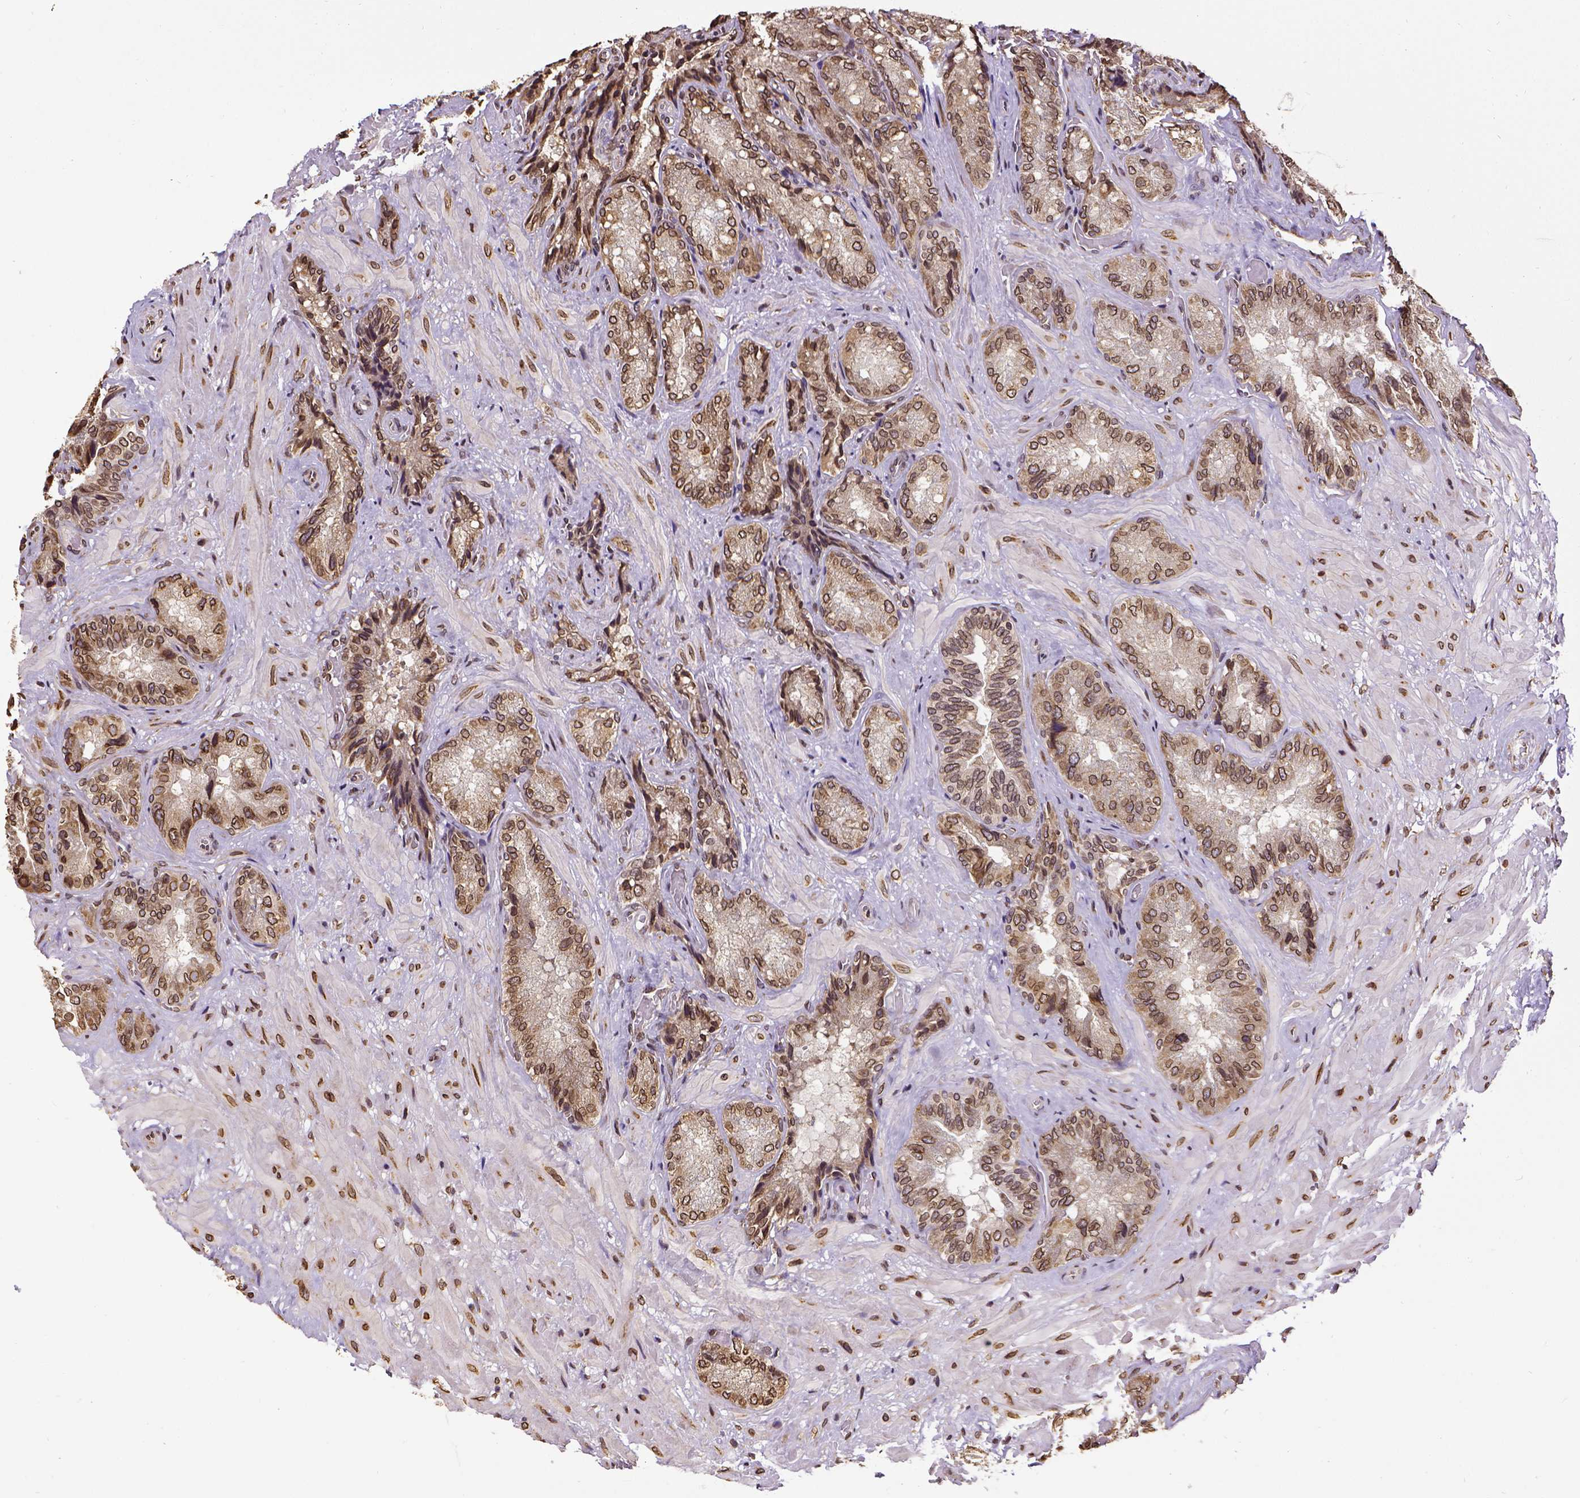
{"staining": {"intensity": "strong", "quantity": ">75%", "location": "cytoplasmic/membranous,nuclear"}, "tissue": "seminal vesicle", "cell_type": "Glandular cells", "image_type": "normal", "snomed": [{"axis": "morphology", "description": "Normal tissue, NOS"}, {"axis": "topography", "description": "Seminal veicle"}], "caption": "Glandular cells demonstrate high levels of strong cytoplasmic/membranous,nuclear staining in about >75% of cells in benign human seminal vesicle.", "gene": "MTDH", "patient": {"sex": "male", "age": 57}}